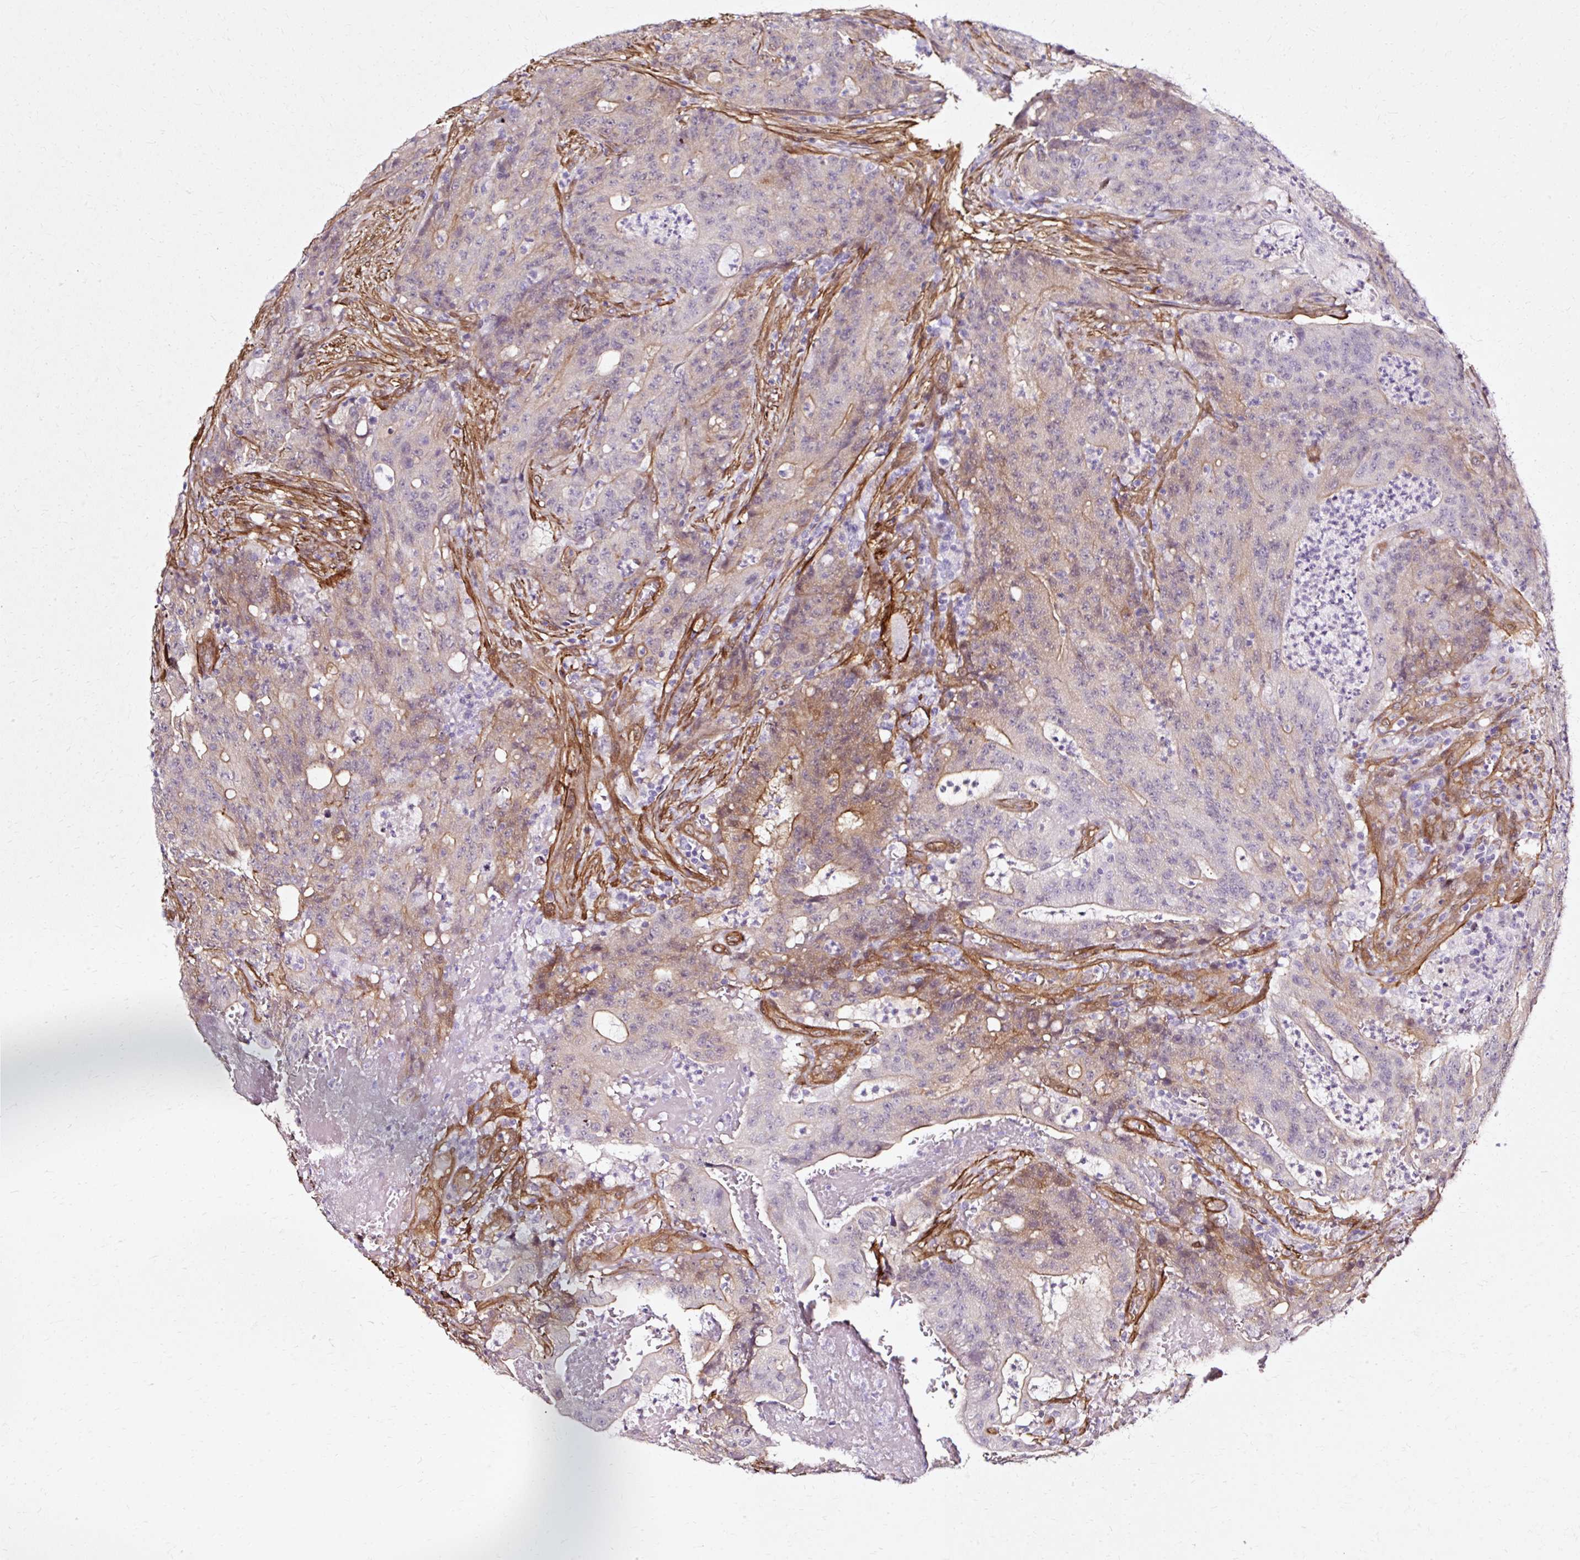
{"staining": {"intensity": "weak", "quantity": "25%-75%", "location": "cytoplasmic/membranous"}, "tissue": "colorectal cancer", "cell_type": "Tumor cells", "image_type": "cancer", "snomed": [{"axis": "morphology", "description": "Adenocarcinoma, NOS"}, {"axis": "topography", "description": "Colon"}], "caption": "This is an image of IHC staining of colorectal cancer, which shows weak expression in the cytoplasmic/membranous of tumor cells.", "gene": "CNN3", "patient": {"sex": "male", "age": 83}}